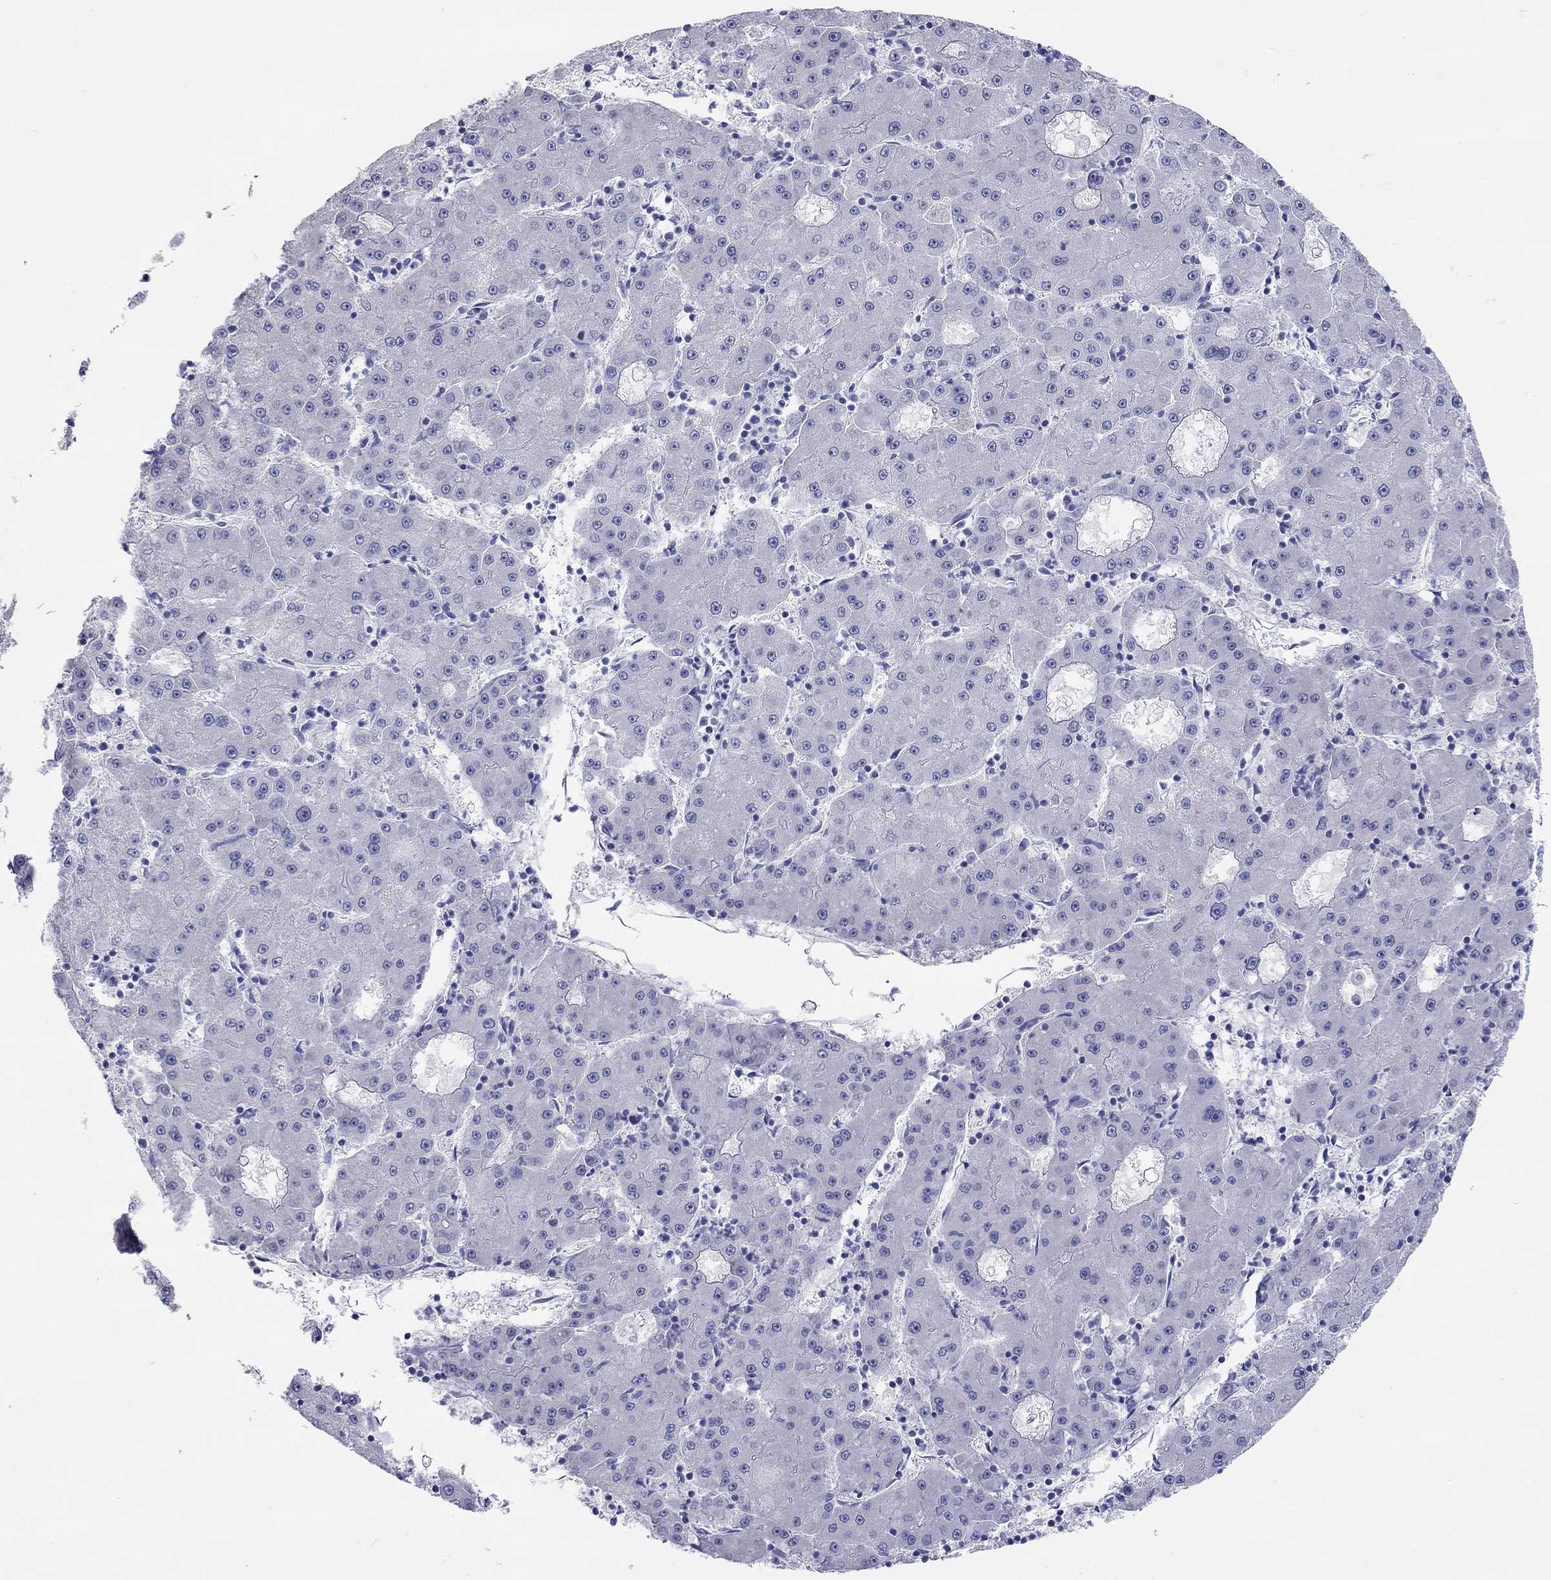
{"staining": {"intensity": "negative", "quantity": "none", "location": "none"}, "tissue": "liver cancer", "cell_type": "Tumor cells", "image_type": "cancer", "snomed": [{"axis": "morphology", "description": "Carcinoma, Hepatocellular, NOS"}, {"axis": "topography", "description": "Liver"}], "caption": "Tumor cells show no significant expression in hepatocellular carcinoma (liver).", "gene": "DPY19L2", "patient": {"sex": "male", "age": 73}}